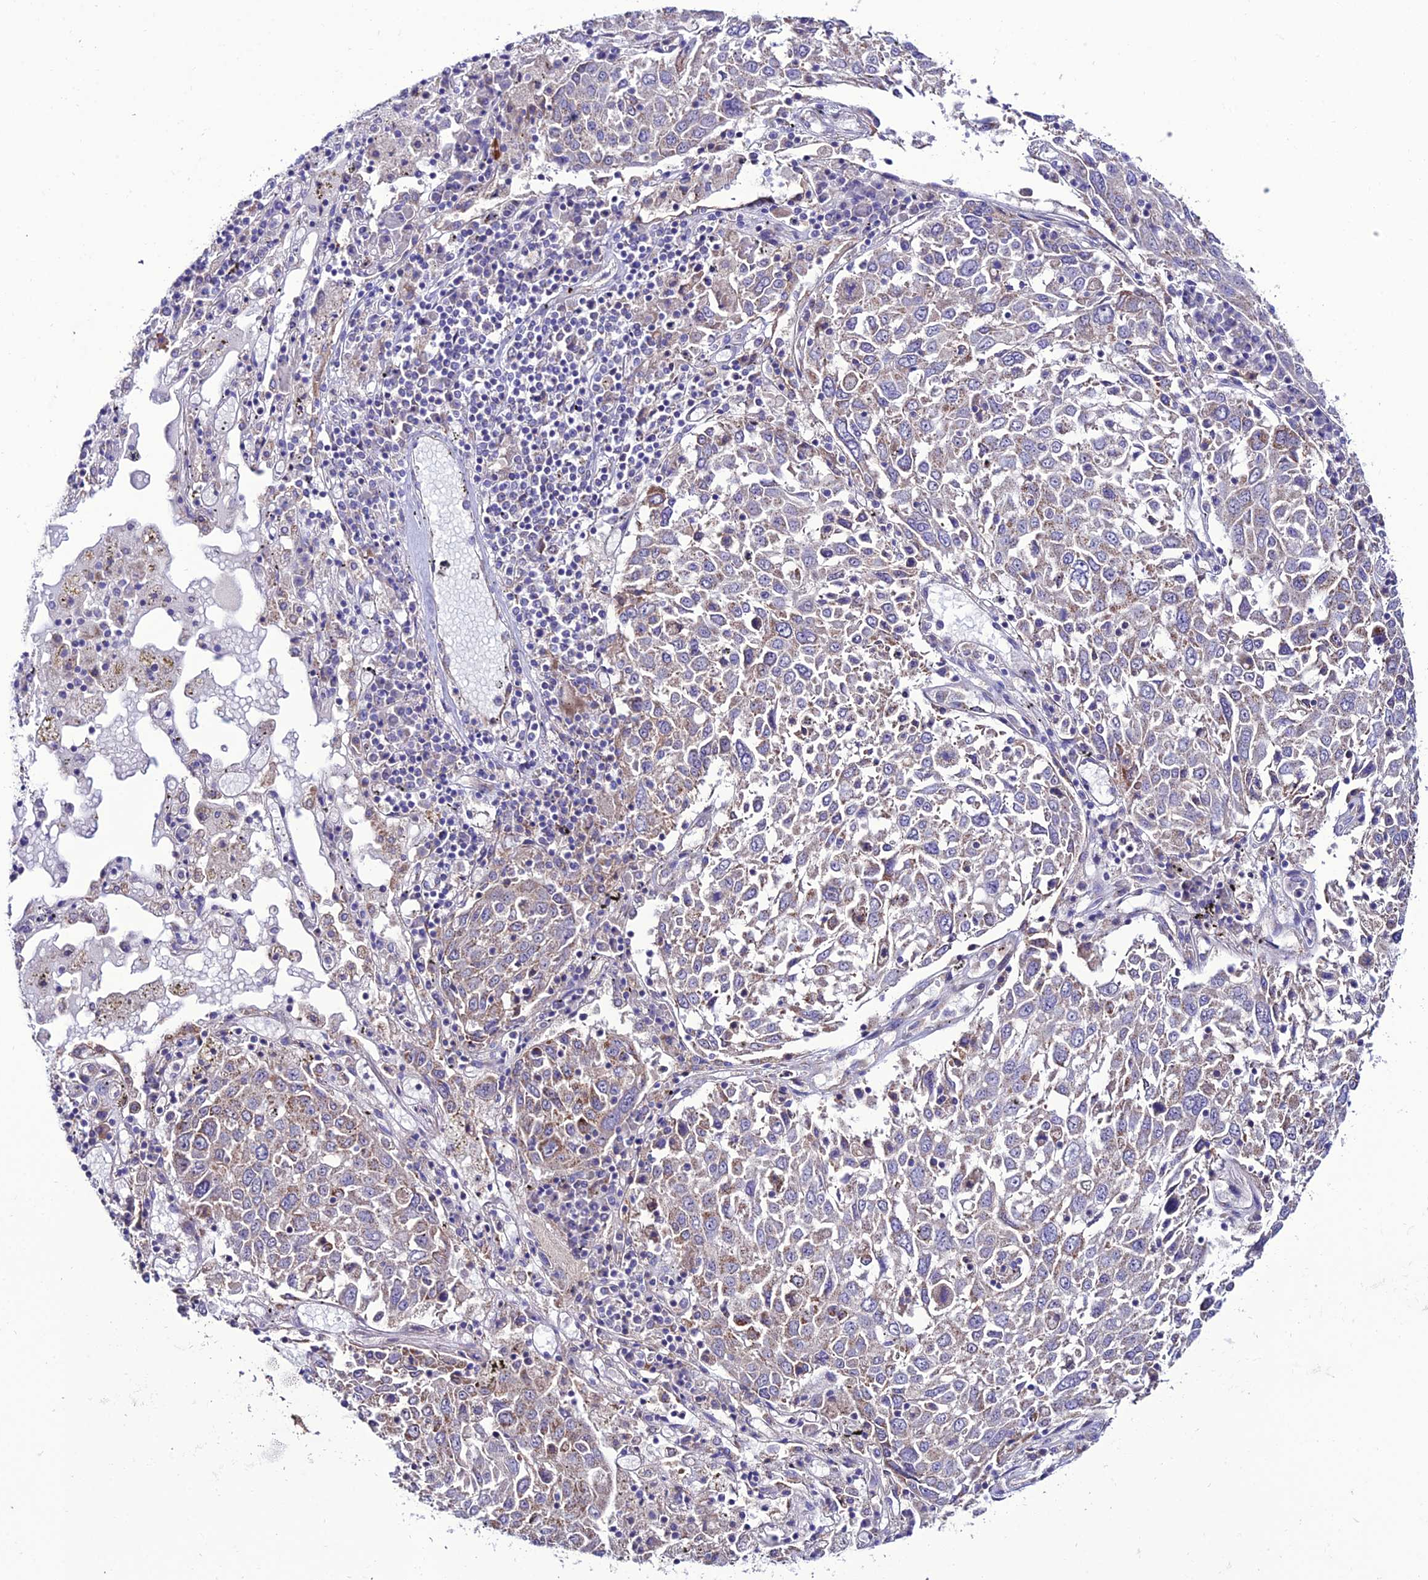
{"staining": {"intensity": "moderate", "quantity": "<25%", "location": "cytoplasmic/membranous"}, "tissue": "lung cancer", "cell_type": "Tumor cells", "image_type": "cancer", "snomed": [{"axis": "morphology", "description": "Squamous cell carcinoma, NOS"}, {"axis": "topography", "description": "Lung"}], "caption": "A low amount of moderate cytoplasmic/membranous positivity is appreciated in about <25% of tumor cells in squamous cell carcinoma (lung) tissue.", "gene": "HOGA1", "patient": {"sex": "male", "age": 65}}